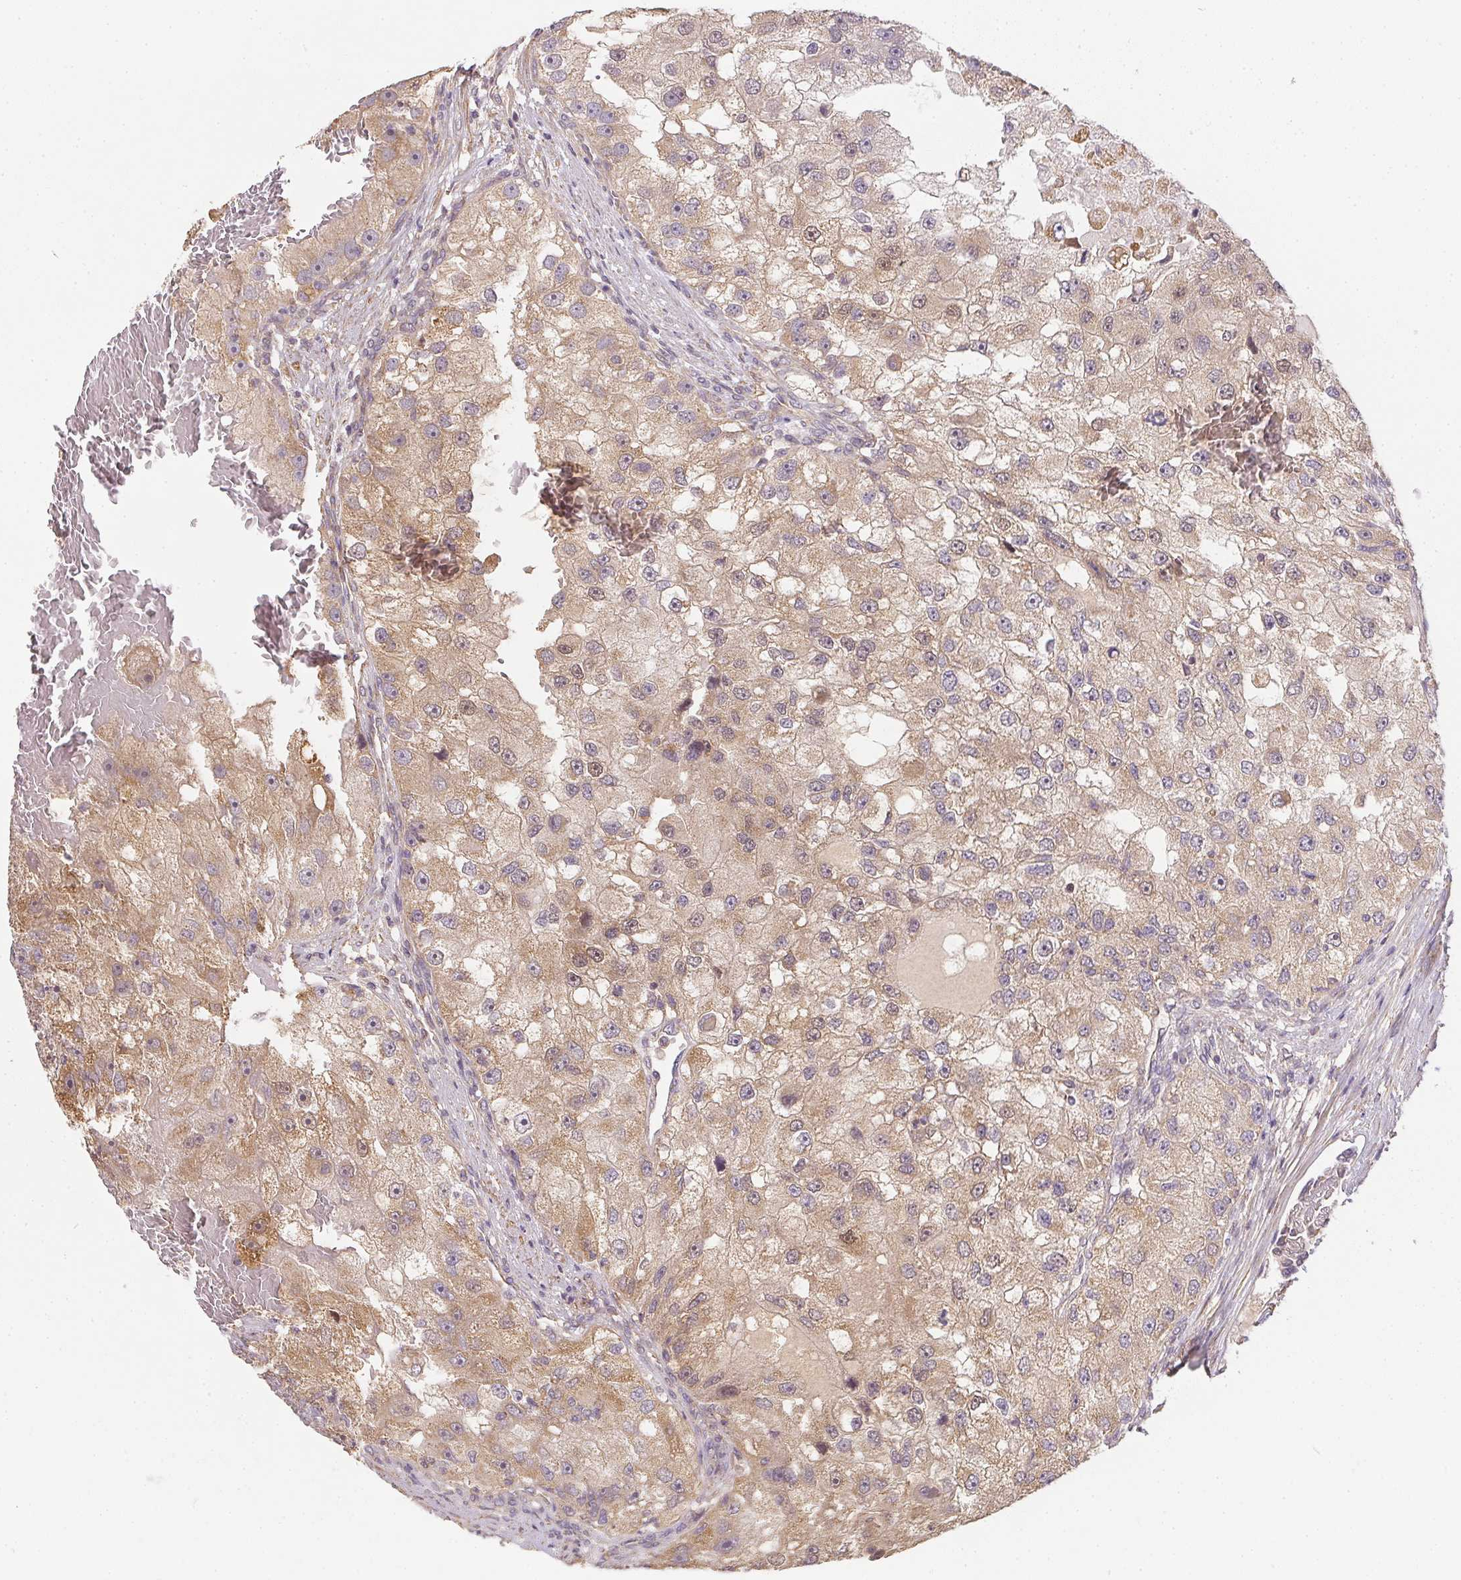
{"staining": {"intensity": "weak", "quantity": ">75%", "location": "cytoplasmic/membranous"}, "tissue": "renal cancer", "cell_type": "Tumor cells", "image_type": "cancer", "snomed": [{"axis": "morphology", "description": "Adenocarcinoma, NOS"}, {"axis": "topography", "description": "Kidney"}], "caption": "There is low levels of weak cytoplasmic/membranous staining in tumor cells of renal adenocarcinoma, as demonstrated by immunohistochemical staining (brown color).", "gene": "REV3L", "patient": {"sex": "male", "age": 63}}